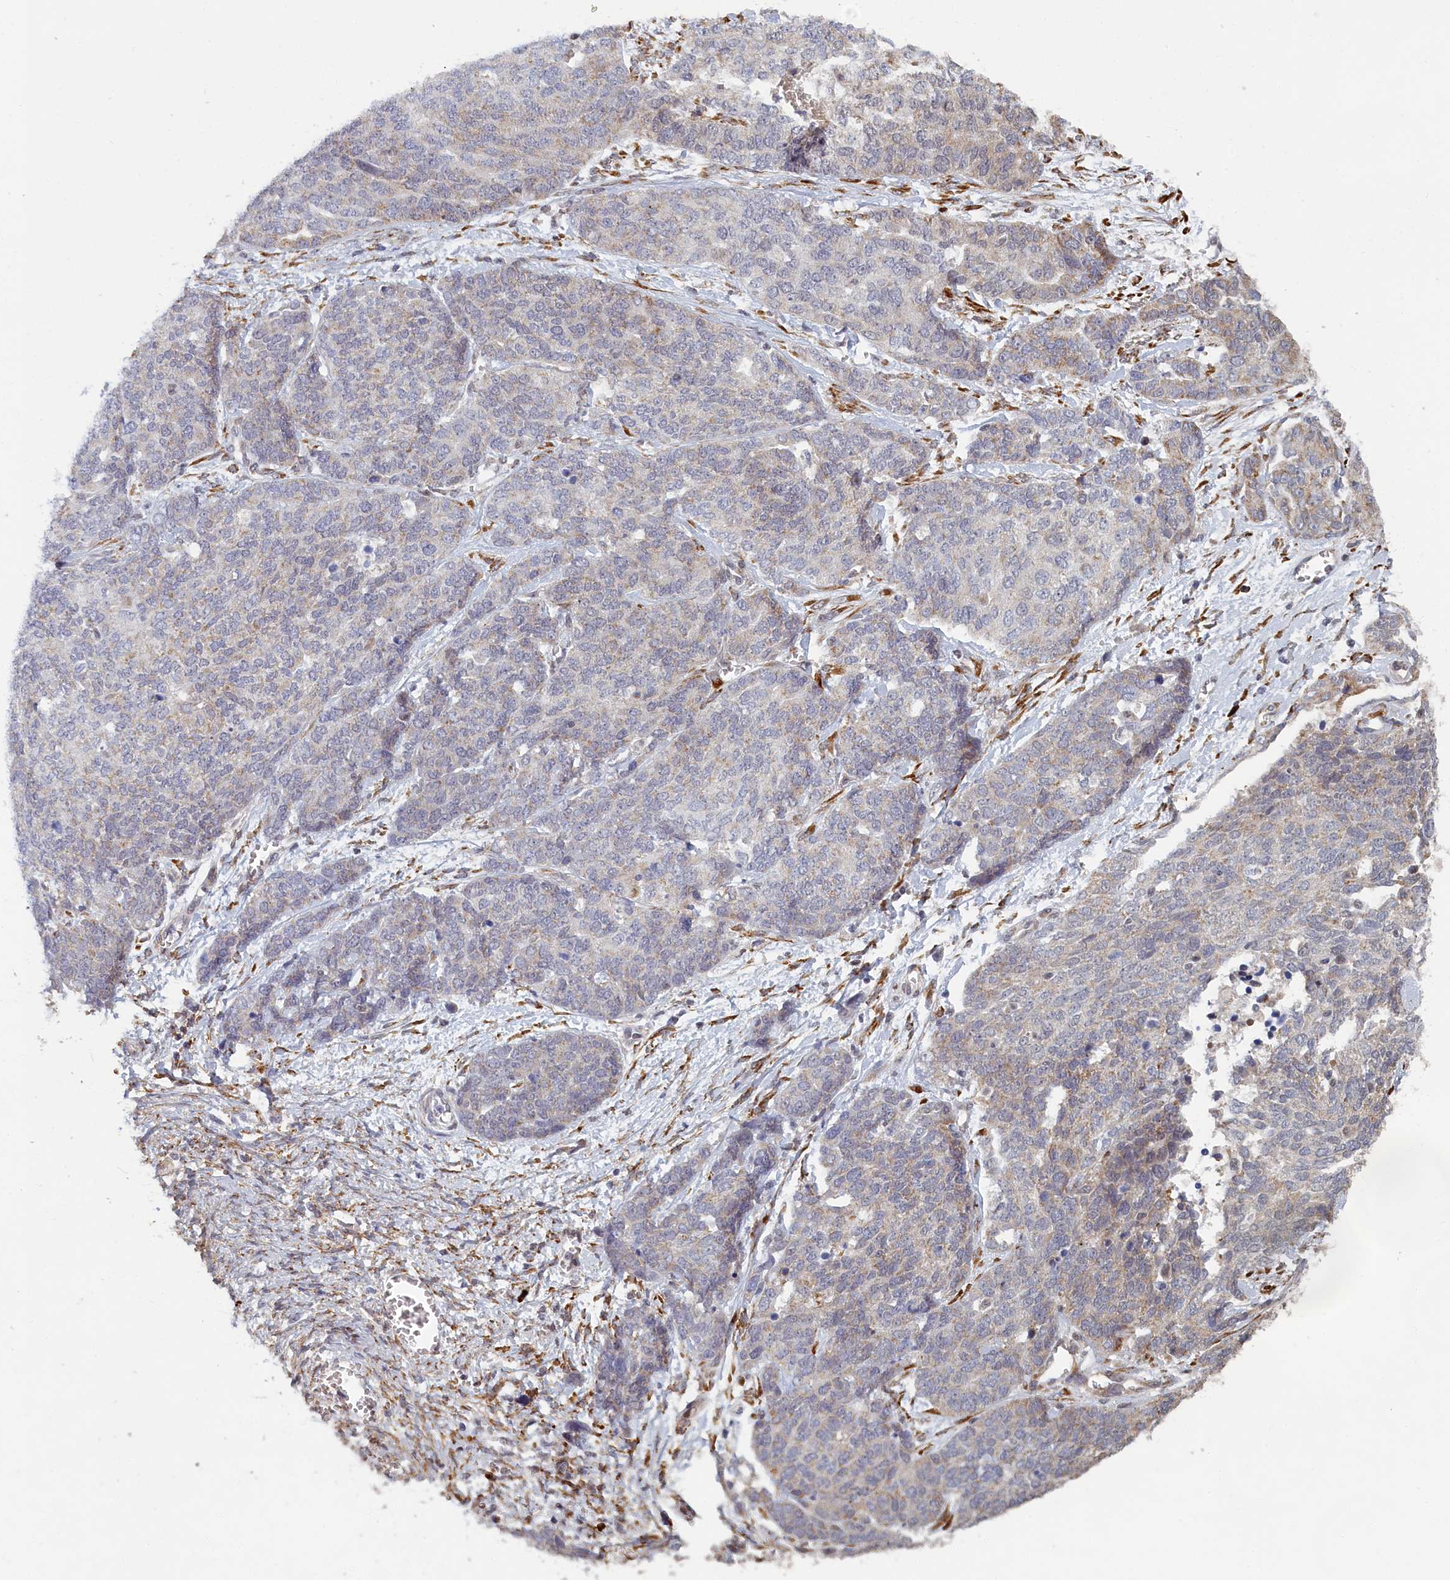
{"staining": {"intensity": "negative", "quantity": "none", "location": "none"}, "tissue": "ovarian cancer", "cell_type": "Tumor cells", "image_type": "cancer", "snomed": [{"axis": "morphology", "description": "Cystadenocarcinoma, serous, NOS"}, {"axis": "topography", "description": "Ovary"}], "caption": "This is a photomicrograph of IHC staining of serous cystadenocarcinoma (ovarian), which shows no staining in tumor cells.", "gene": "DNAJC17", "patient": {"sex": "female", "age": 44}}